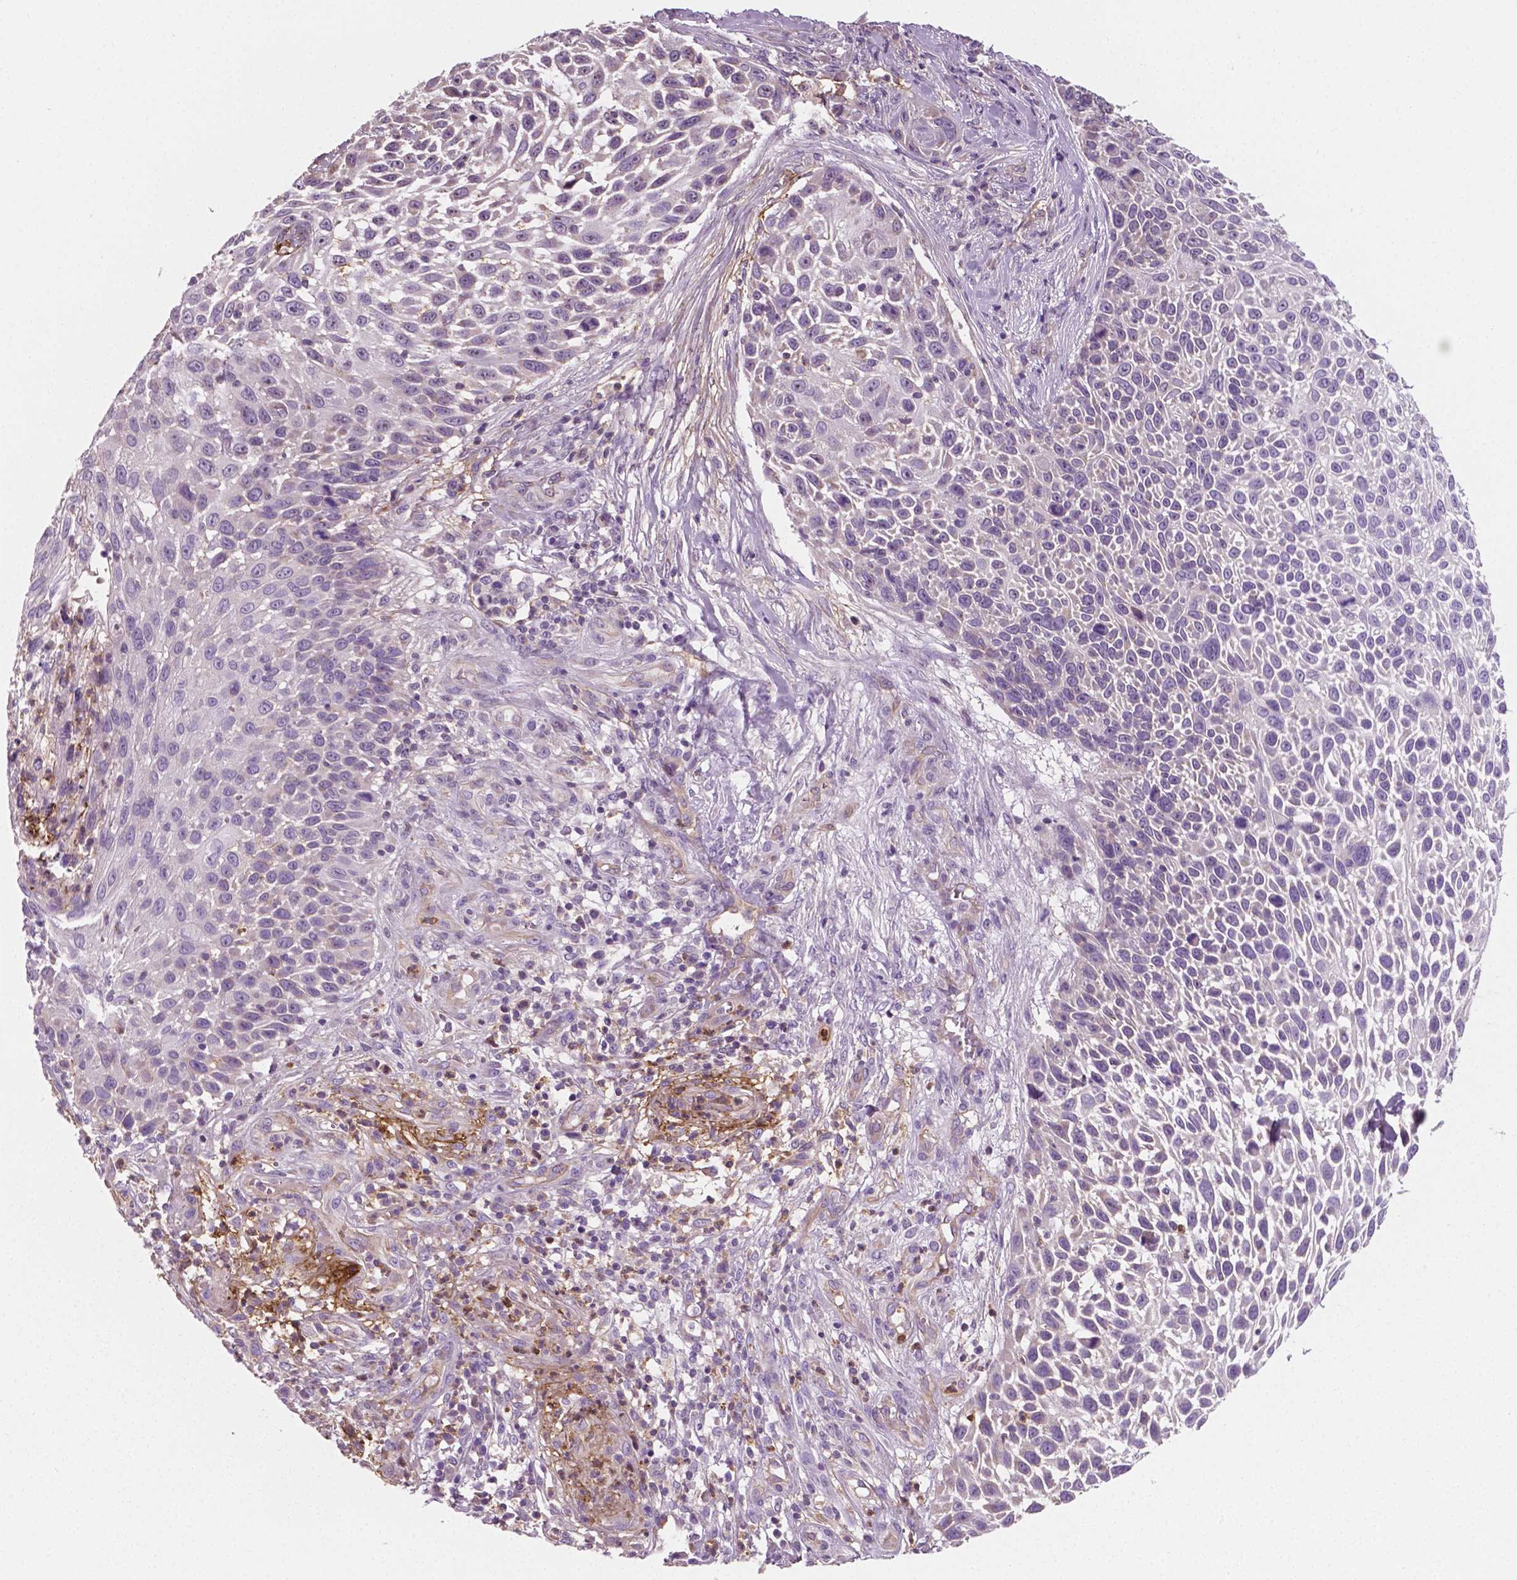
{"staining": {"intensity": "negative", "quantity": "none", "location": "none"}, "tissue": "skin cancer", "cell_type": "Tumor cells", "image_type": "cancer", "snomed": [{"axis": "morphology", "description": "Squamous cell carcinoma, NOS"}, {"axis": "topography", "description": "Skin"}], "caption": "Immunohistochemistry micrograph of neoplastic tissue: squamous cell carcinoma (skin) stained with DAB (3,3'-diaminobenzidine) reveals no significant protein expression in tumor cells.", "gene": "PTX3", "patient": {"sex": "male", "age": 92}}